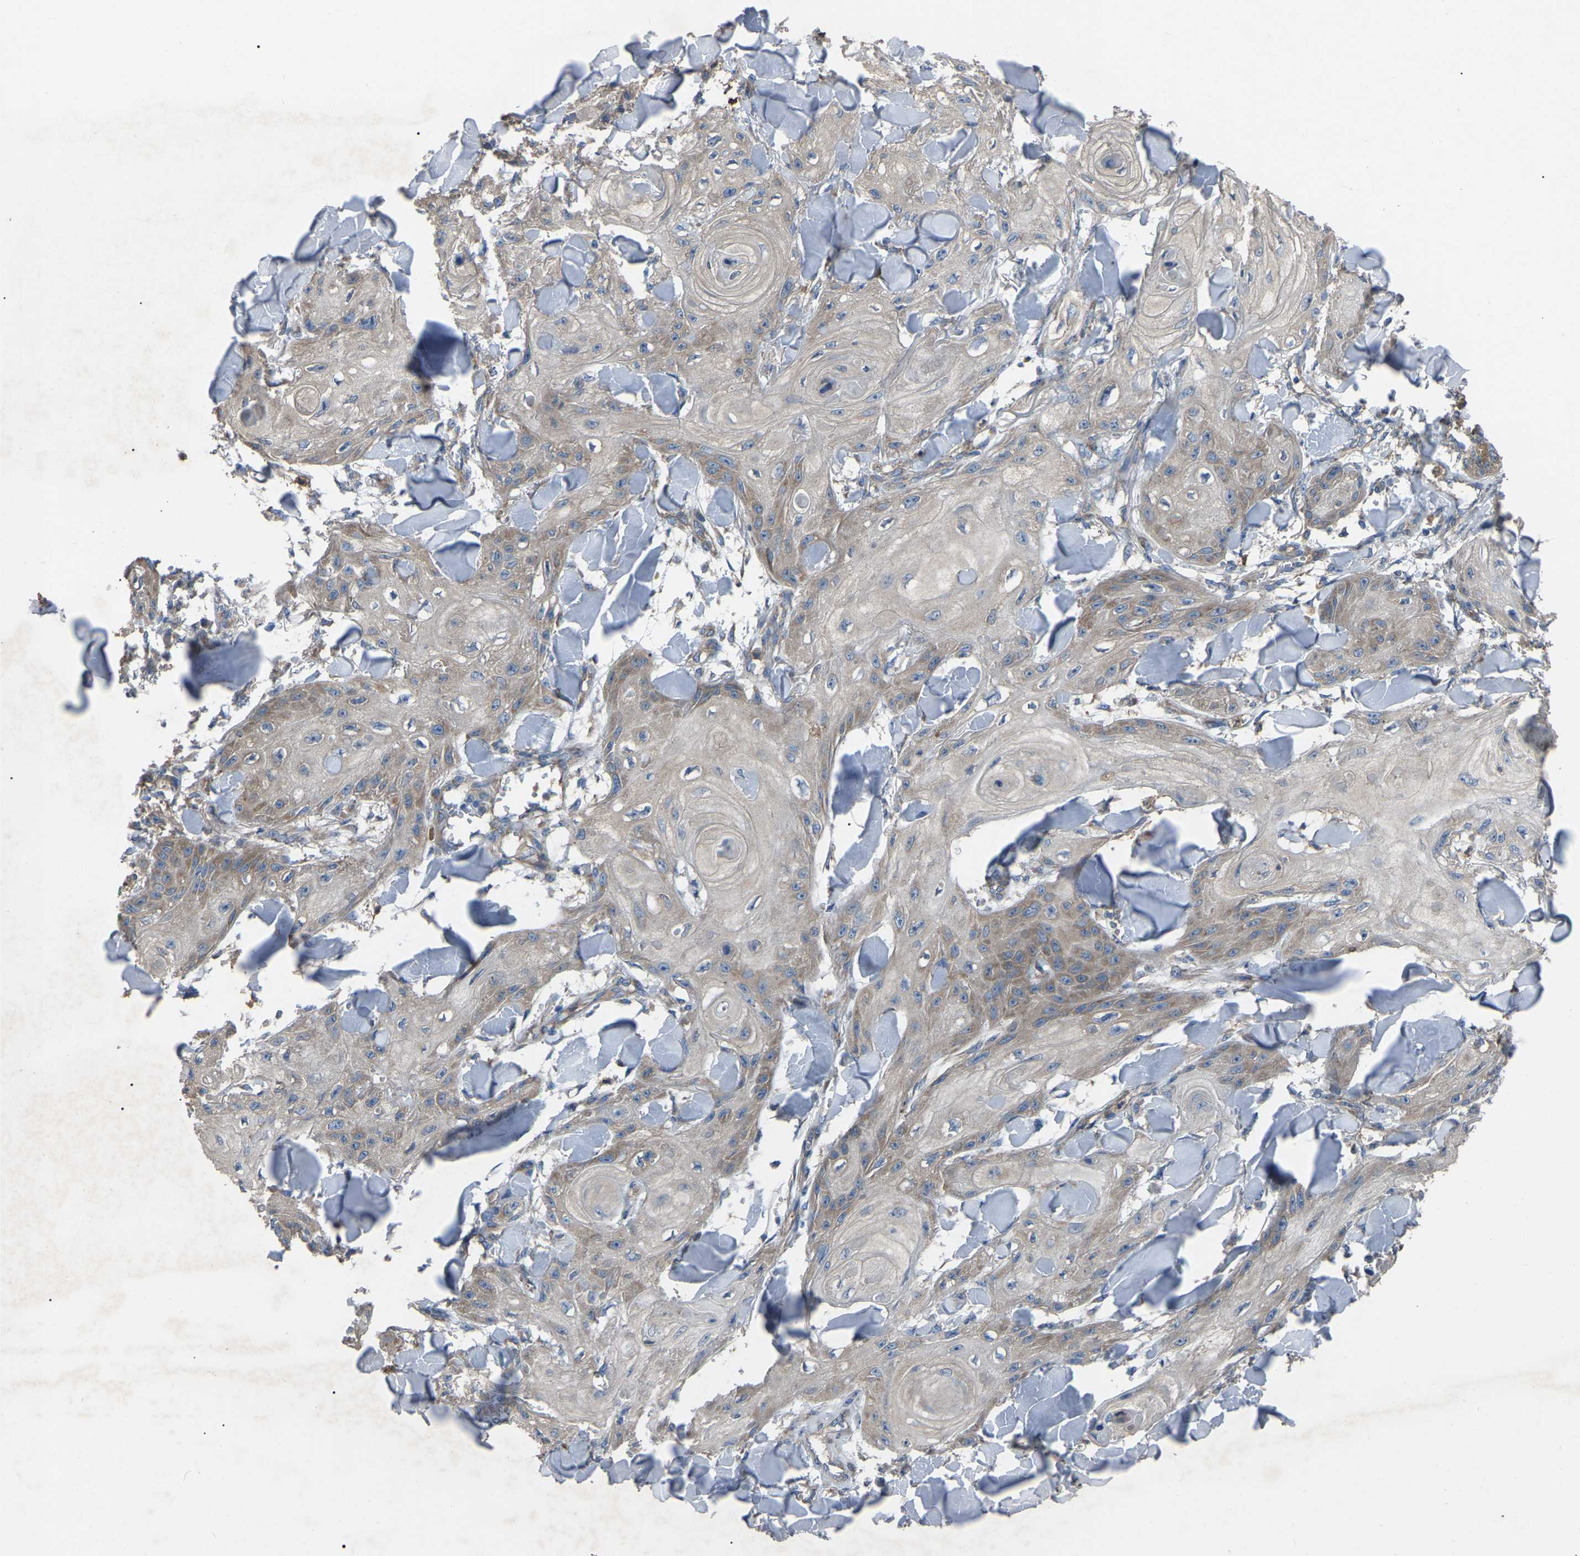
{"staining": {"intensity": "moderate", "quantity": "25%-75%", "location": "cytoplasmic/membranous"}, "tissue": "skin cancer", "cell_type": "Tumor cells", "image_type": "cancer", "snomed": [{"axis": "morphology", "description": "Squamous cell carcinoma, NOS"}, {"axis": "topography", "description": "Skin"}], "caption": "Moderate cytoplasmic/membranous staining for a protein is seen in approximately 25%-75% of tumor cells of squamous cell carcinoma (skin) using immunohistochemistry.", "gene": "AIMP1", "patient": {"sex": "male", "age": 74}}